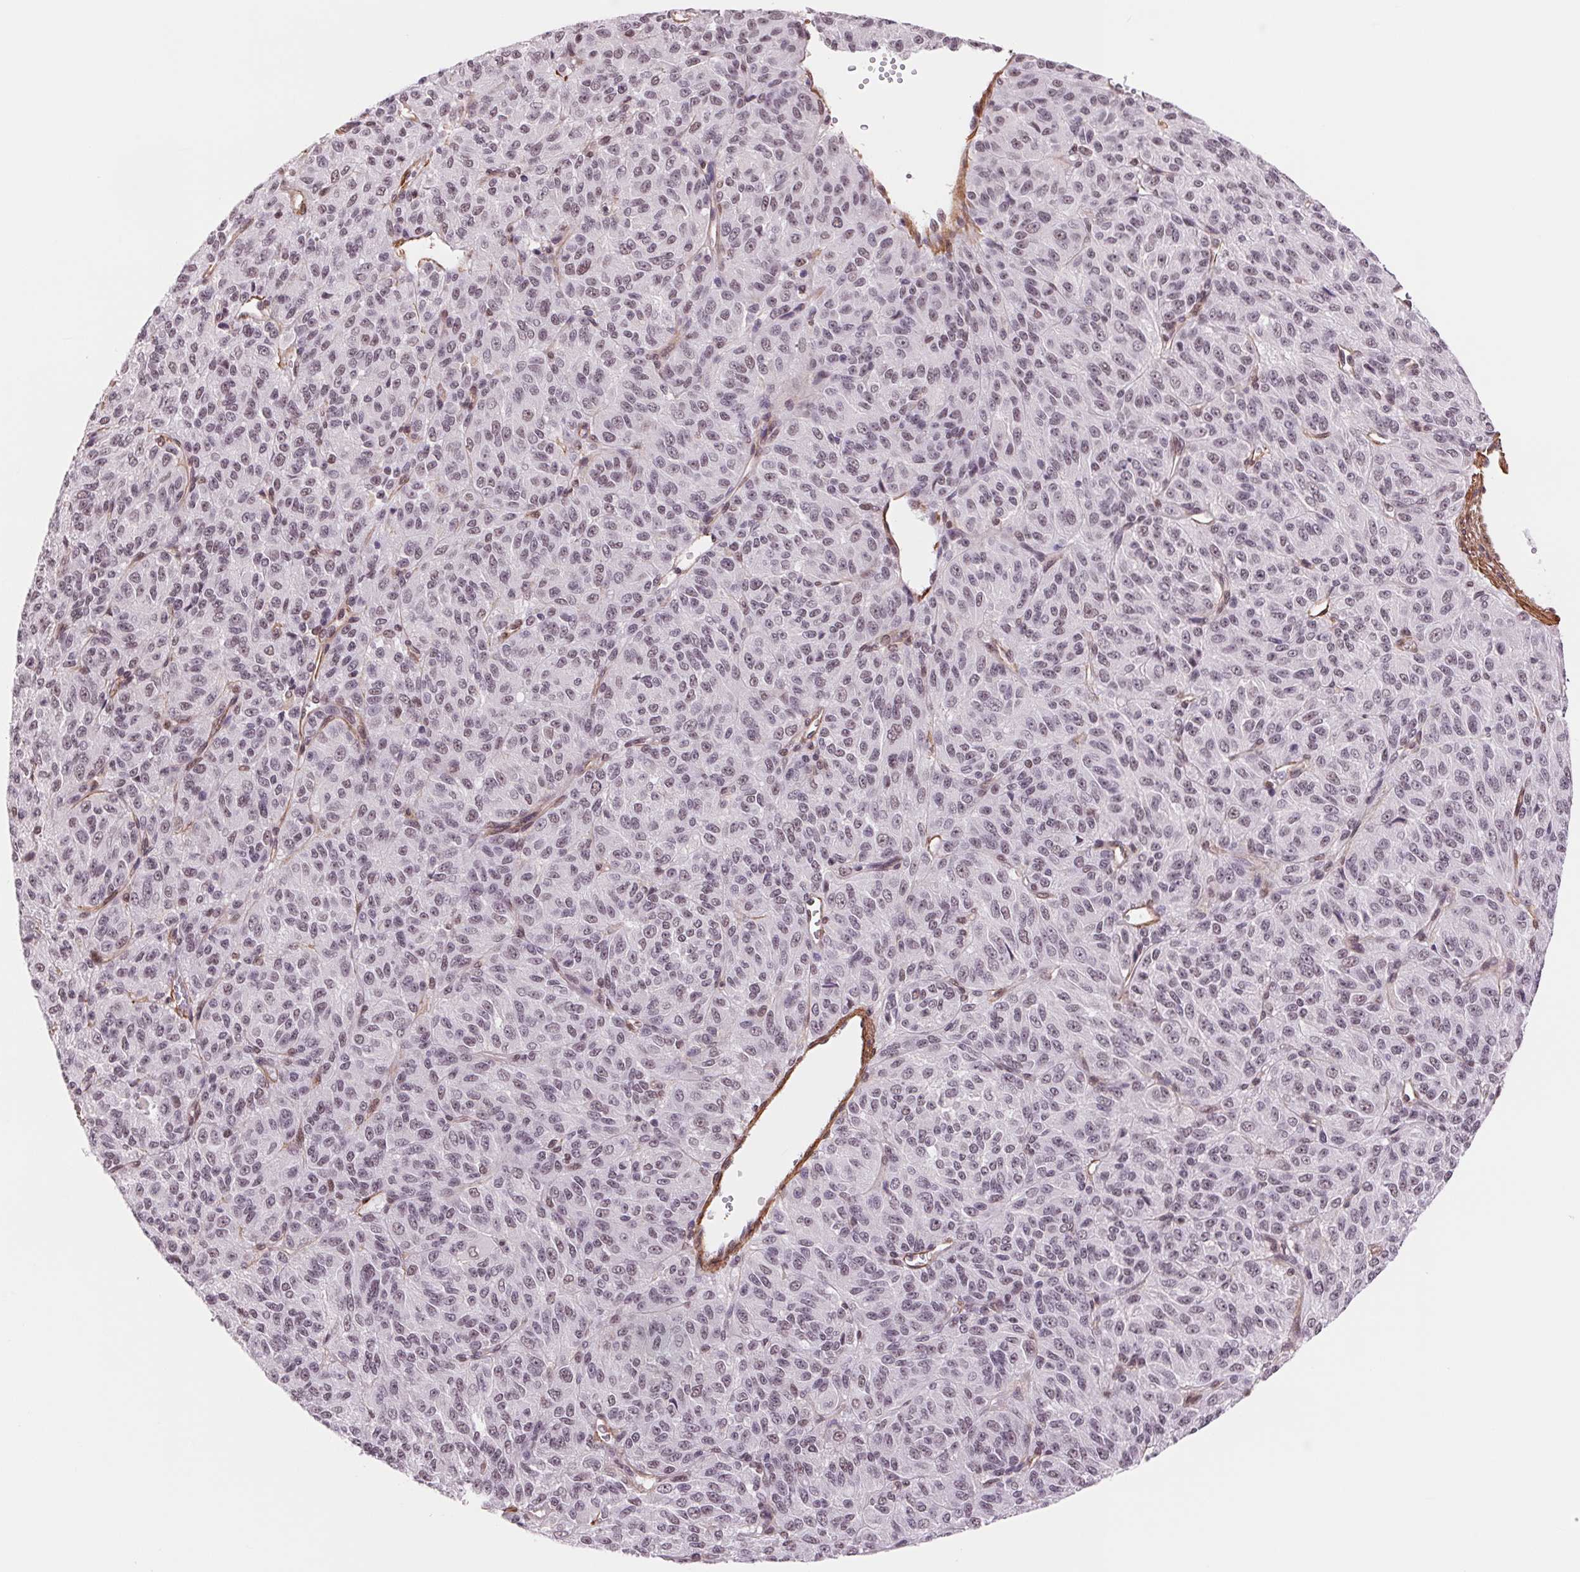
{"staining": {"intensity": "weak", "quantity": "<25%", "location": "nuclear"}, "tissue": "melanoma", "cell_type": "Tumor cells", "image_type": "cancer", "snomed": [{"axis": "morphology", "description": "Malignant melanoma, Metastatic site"}, {"axis": "topography", "description": "Brain"}], "caption": "DAB immunohistochemical staining of human malignant melanoma (metastatic site) exhibits no significant positivity in tumor cells.", "gene": "BCAT1", "patient": {"sex": "female", "age": 56}}